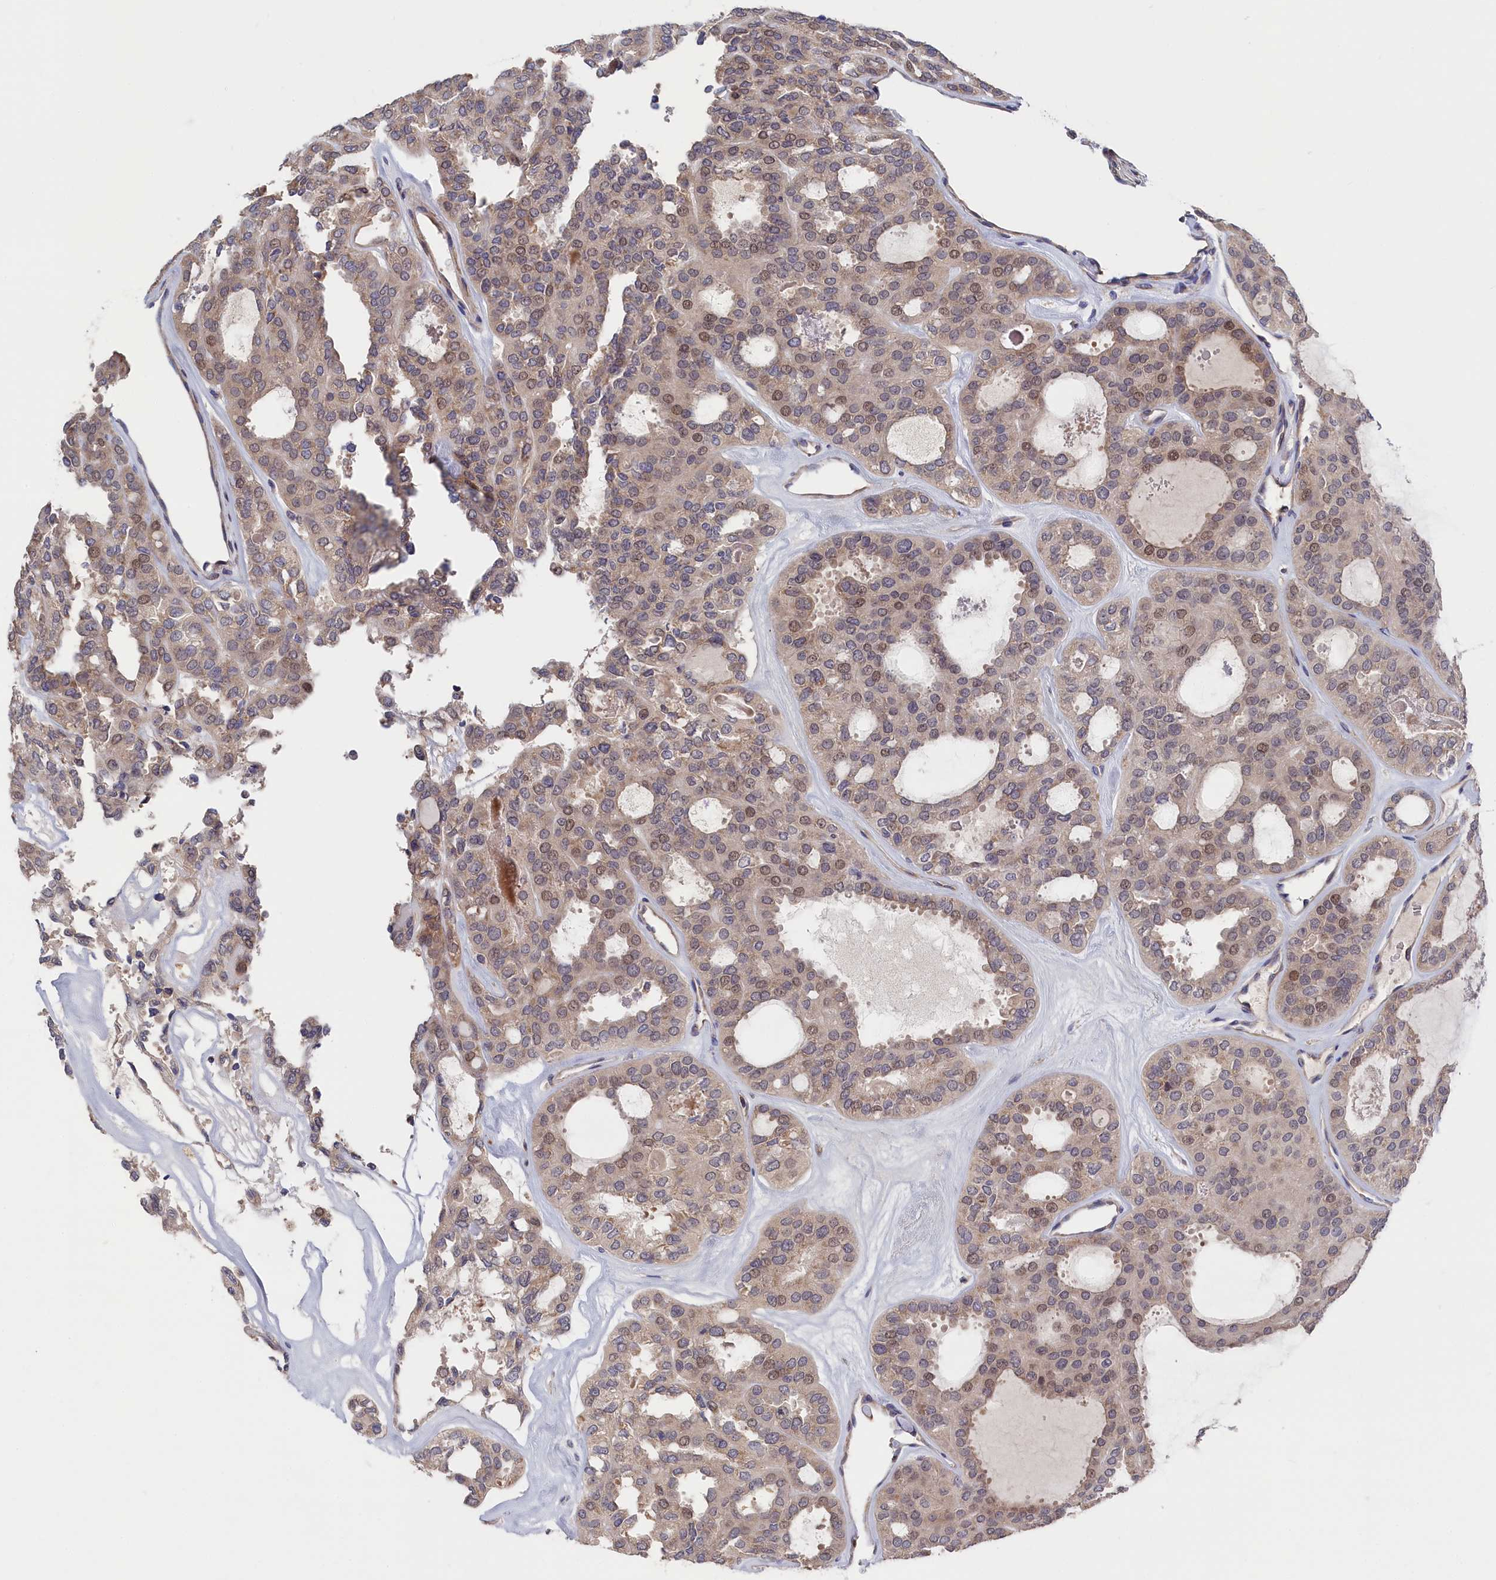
{"staining": {"intensity": "weak", "quantity": "25%-75%", "location": "nuclear"}, "tissue": "thyroid cancer", "cell_type": "Tumor cells", "image_type": "cancer", "snomed": [{"axis": "morphology", "description": "Follicular adenoma carcinoma, NOS"}, {"axis": "topography", "description": "Thyroid gland"}], "caption": "Tumor cells show low levels of weak nuclear expression in approximately 25%-75% of cells in human thyroid follicular adenoma carcinoma. (brown staining indicates protein expression, while blue staining denotes nuclei).", "gene": "CYB5D2", "patient": {"sex": "male", "age": 75}}